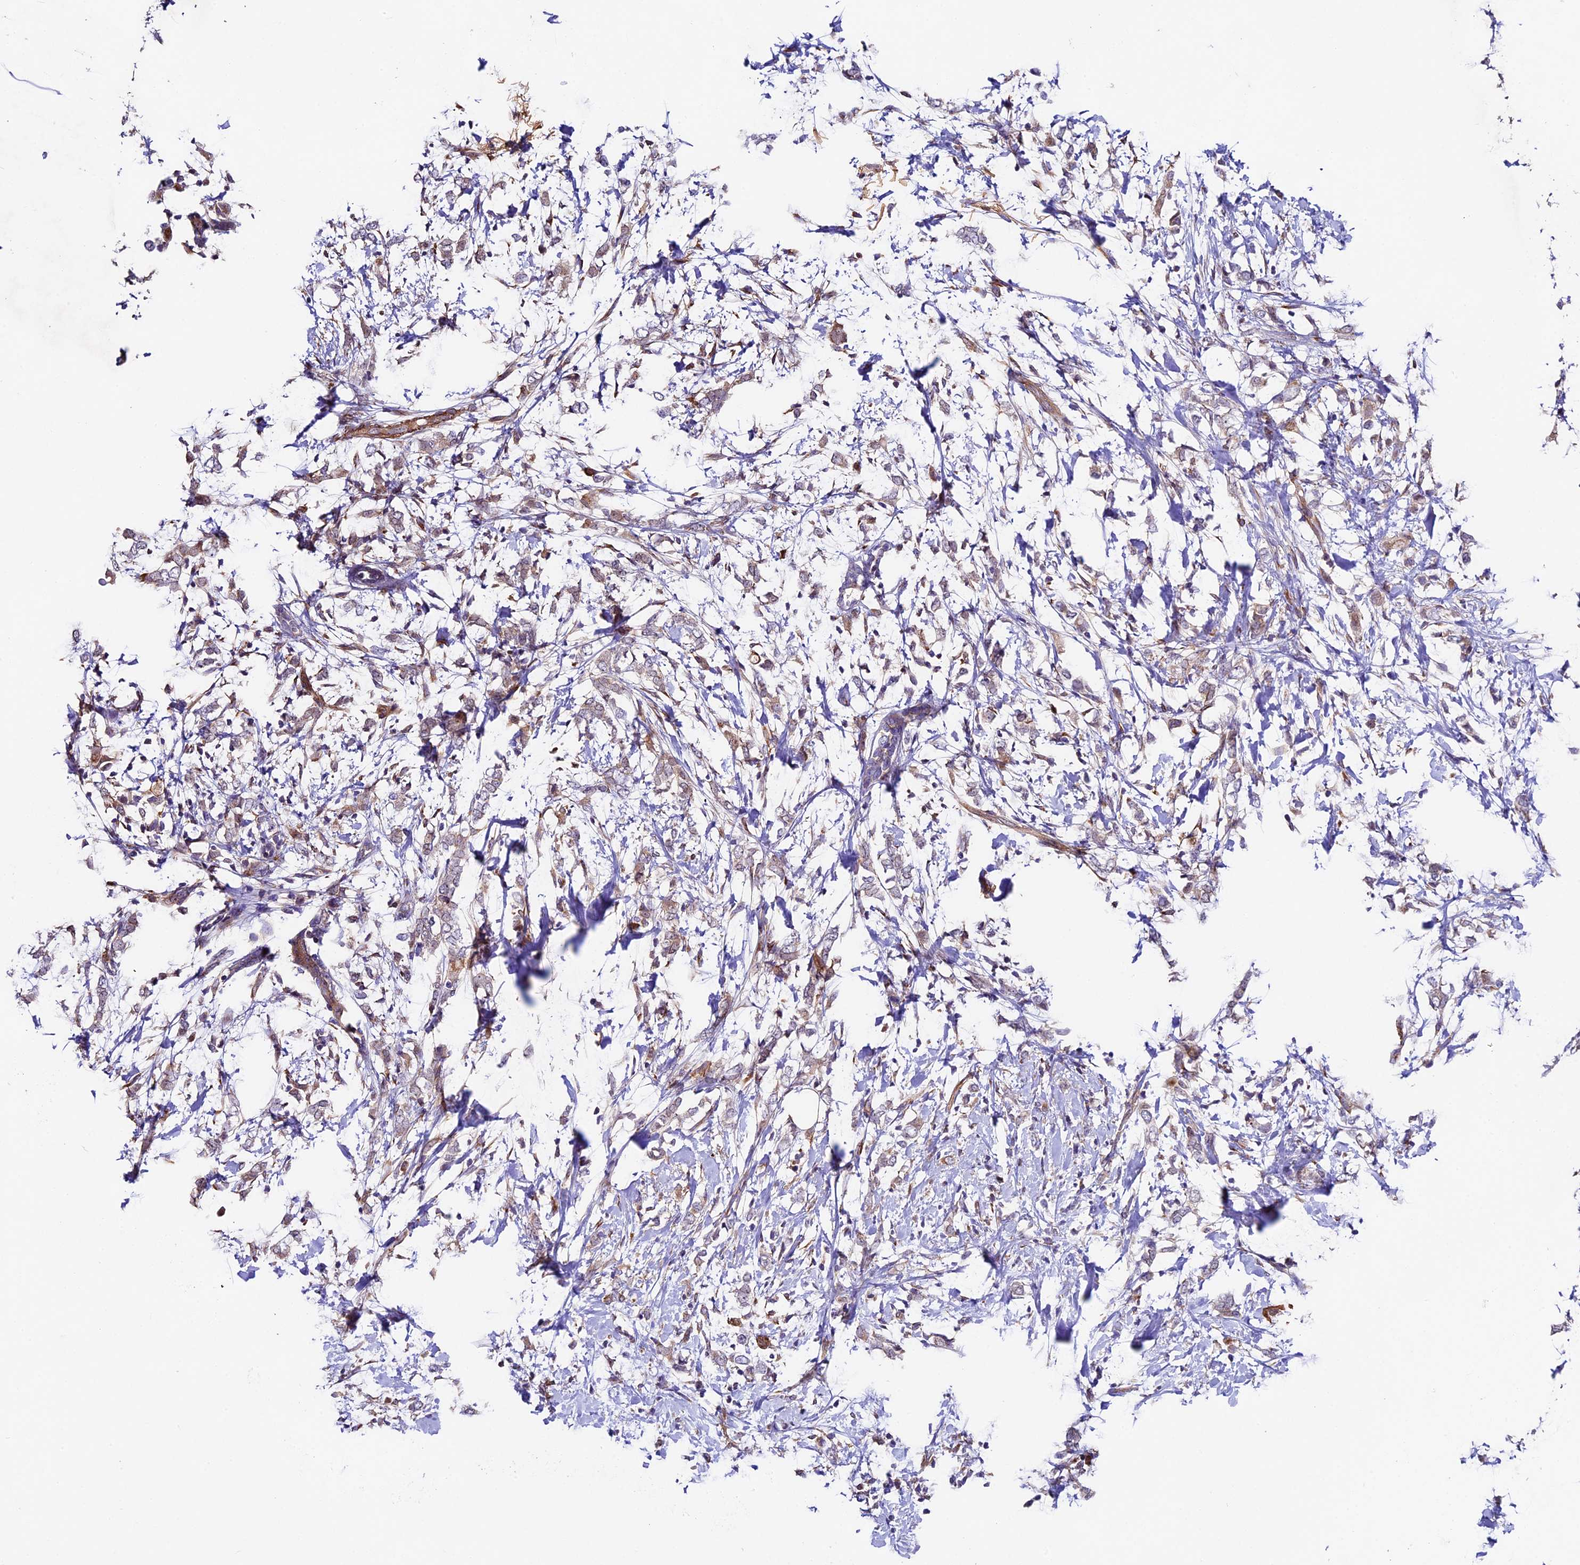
{"staining": {"intensity": "weak", "quantity": "<25%", "location": "cytoplasmic/membranous"}, "tissue": "breast cancer", "cell_type": "Tumor cells", "image_type": "cancer", "snomed": [{"axis": "morphology", "description": "Normal tissue, NOS"}, {"axis": "morphology", "description": "Lobular carcinoma"}, {"axis": "topography", "description": "Breast"}], "caption": "Immunohistochemistry of lobular carcinoma (breast) exhibits no expression in tumor cells.", "gene": "LSM7", "patient": {"sex": "female", "age": 47}}